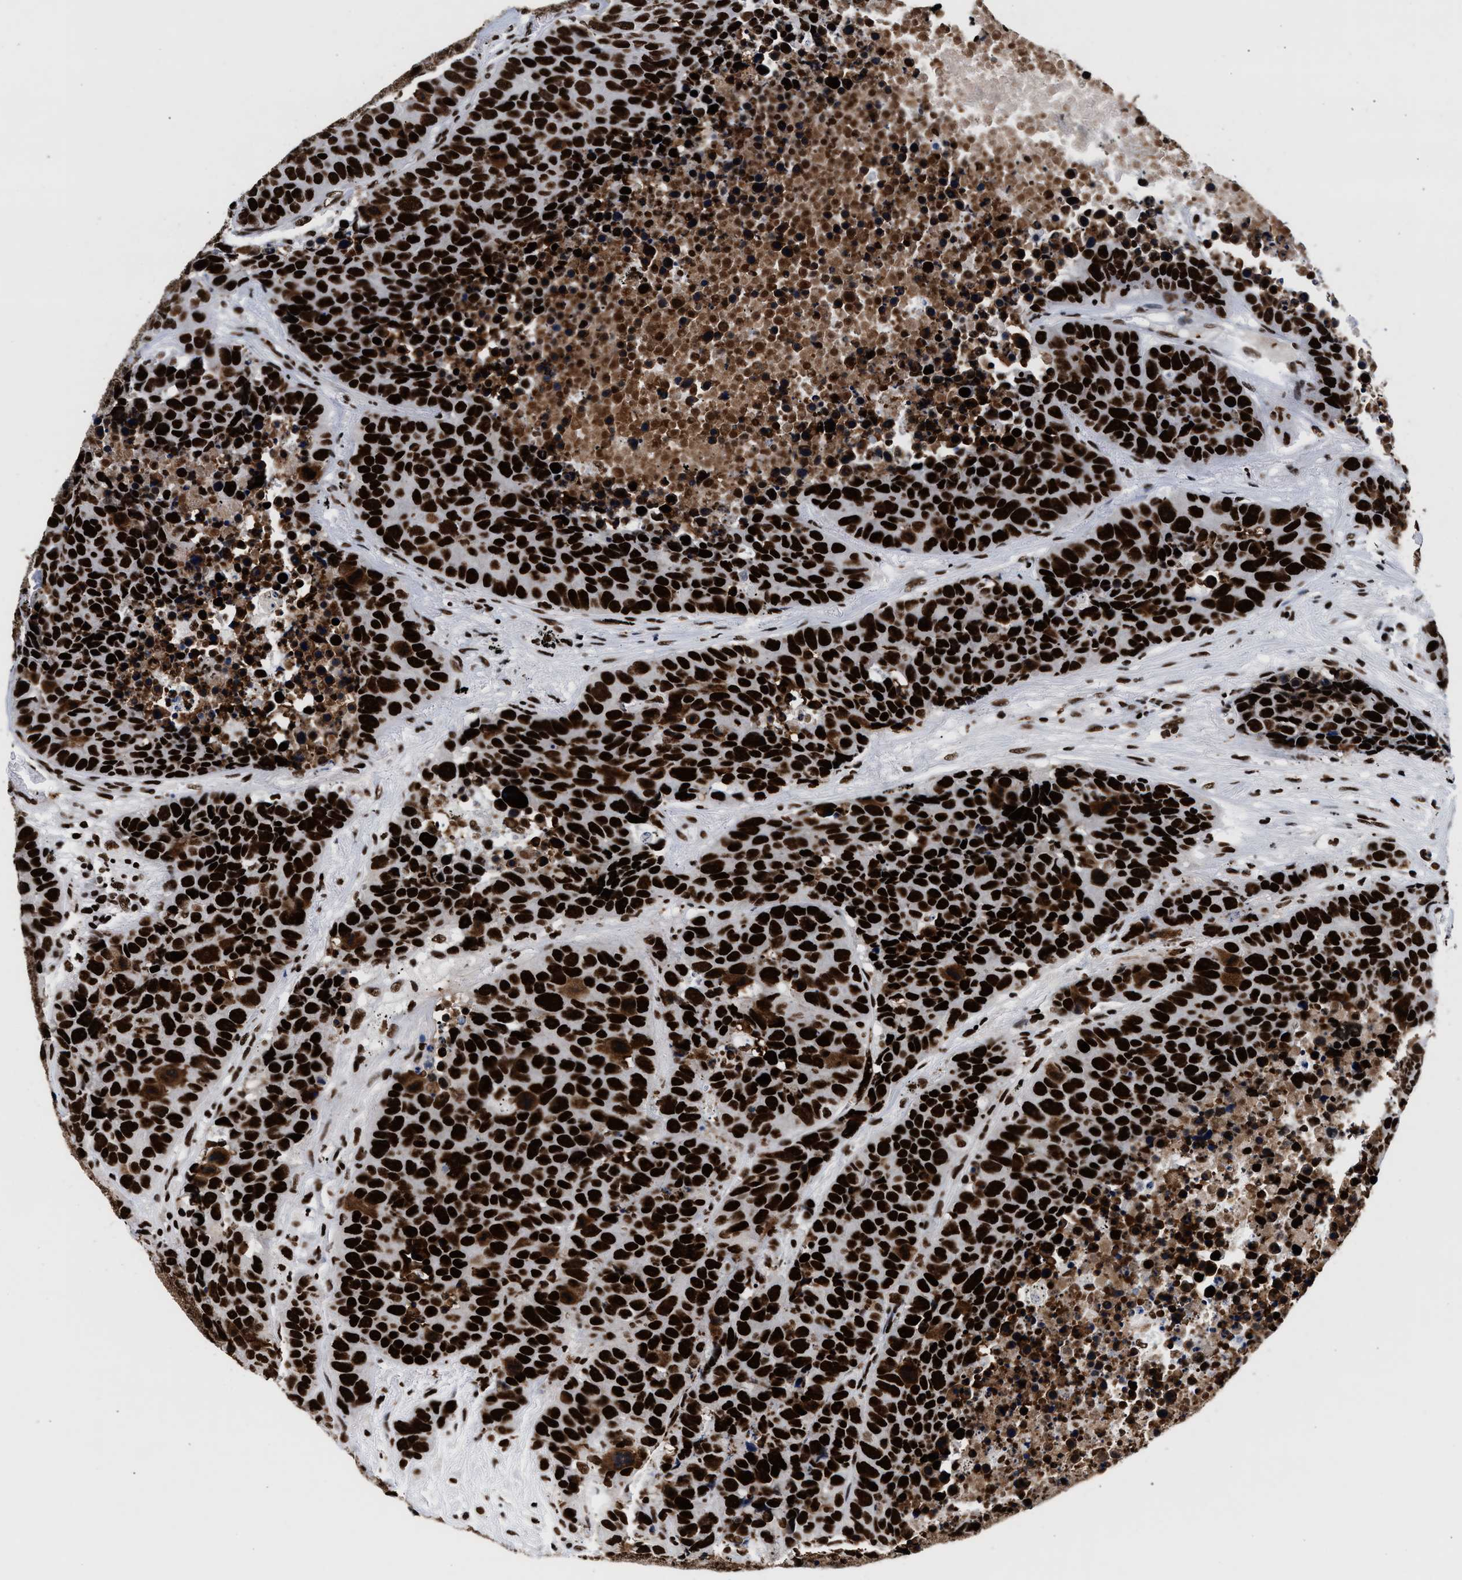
{"staining": {"intensity": "strong", "quantity": ">75%", "location": "nuclear"}, "tissue": "carcinoid", "cell_type": "Tumor cells", "image_type": "cancer", "snomed": [{"axis": "morphology", "description": "Carcinoid, malignant, NOS"}, {"axis": "topography", "description": "Lung"}], "caption": "A high amount of strong nuclear staining is seen in approximately >75% of tumor cells in carcinoid (malignant) tissue.", "gene": "RAD21", "patient": {"sex": "male", "age": 60}}